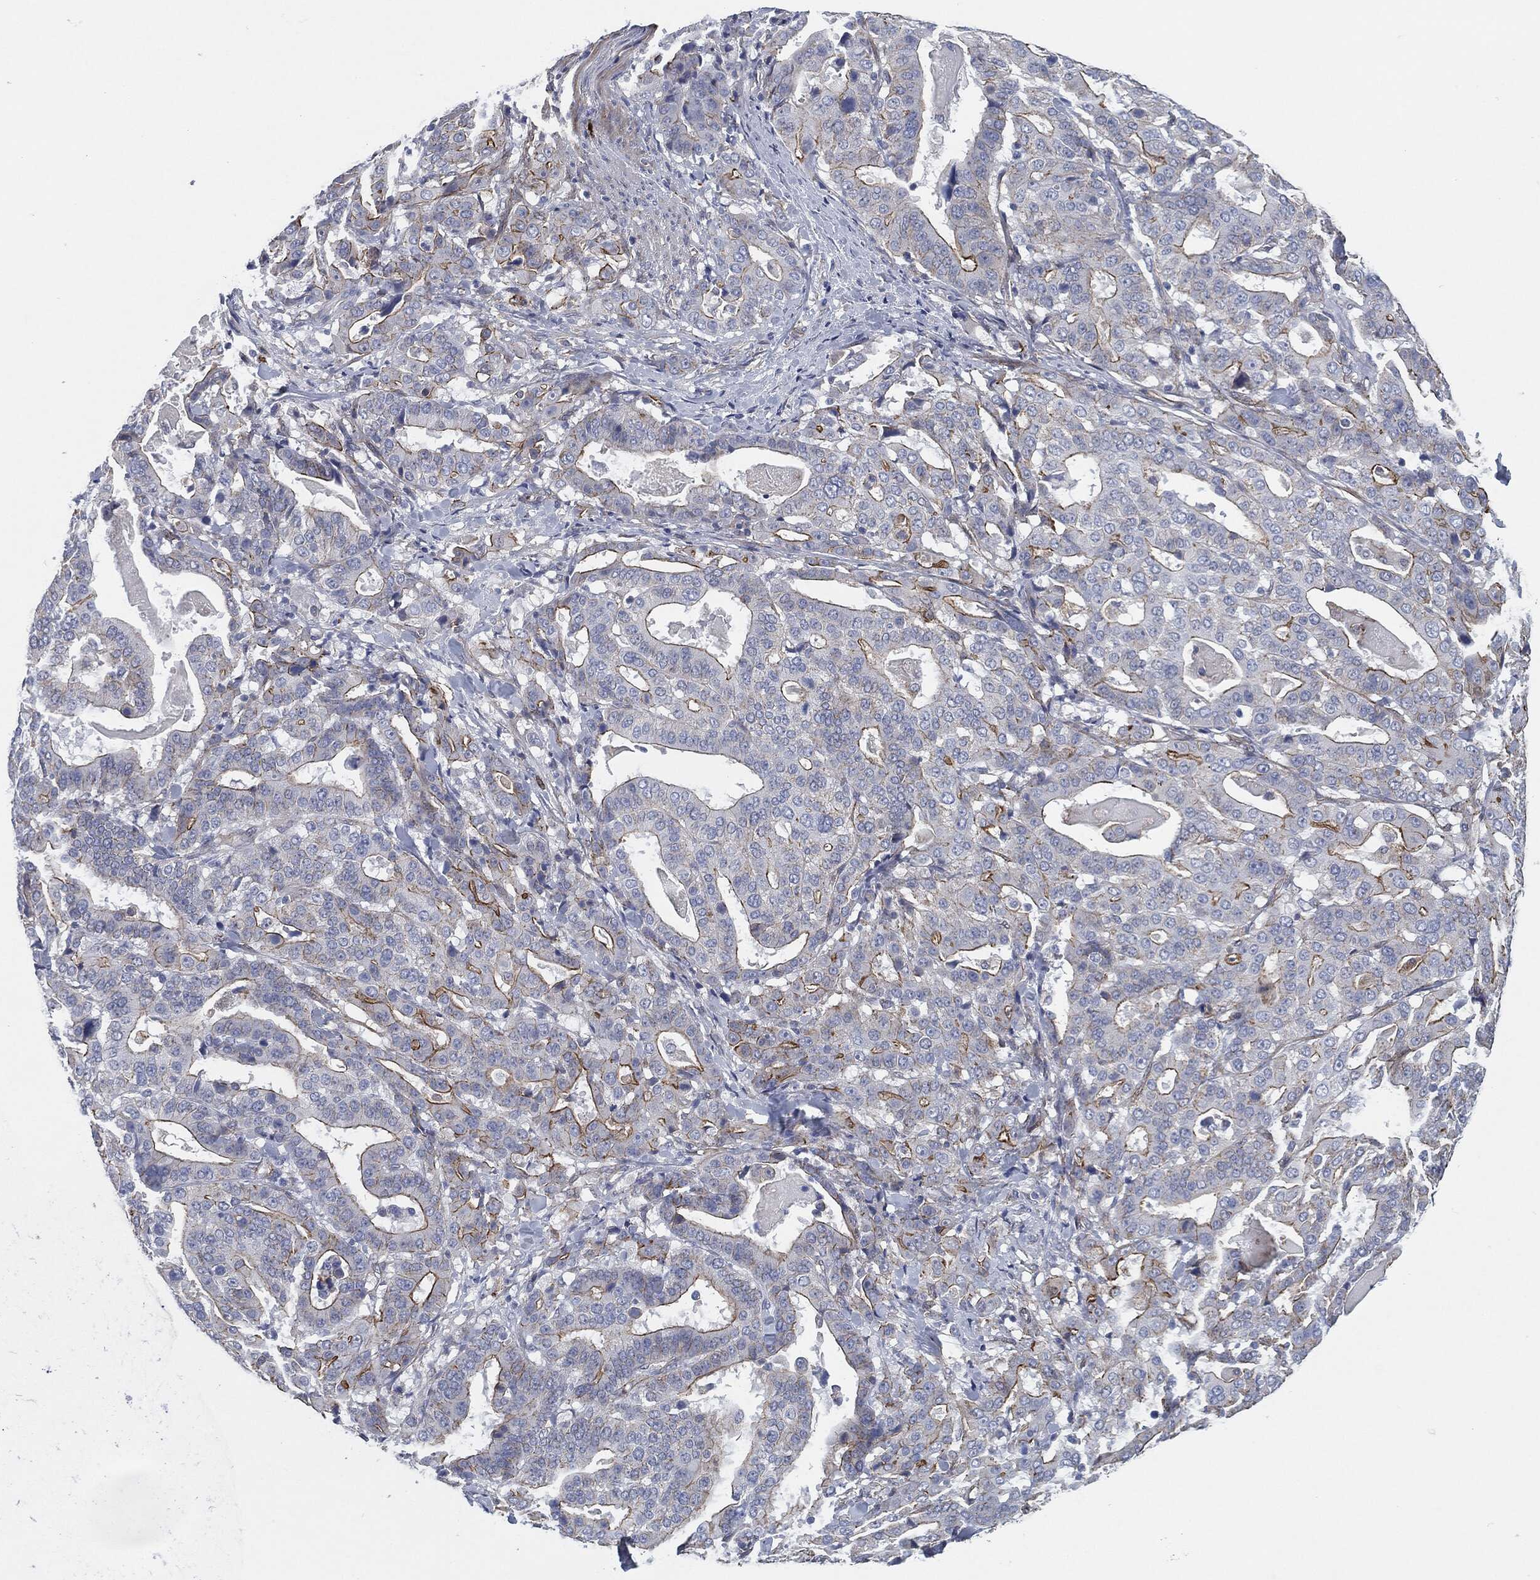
{"staining": {"intensity": "strong", "quantity": "<25%", "location": "cytoplasmic/membranous"}, "tissue": "stomach cancer", "cell_type": "Tumor cells", "image_type": "cancer", "snomed": [{"axis": "morphology", "description": "Adenocarcinoma, NOS"}, {"axis": "topography", "description": "Stomach"}], "caption": "Adenocarcinoma (stomach) stained with a brown dye displays strong cytoplasmic/membranous positive positivity in about <25% of tumor cells.", "gene": "SVIL", "patient": {"sex": "male", "age": 48}}